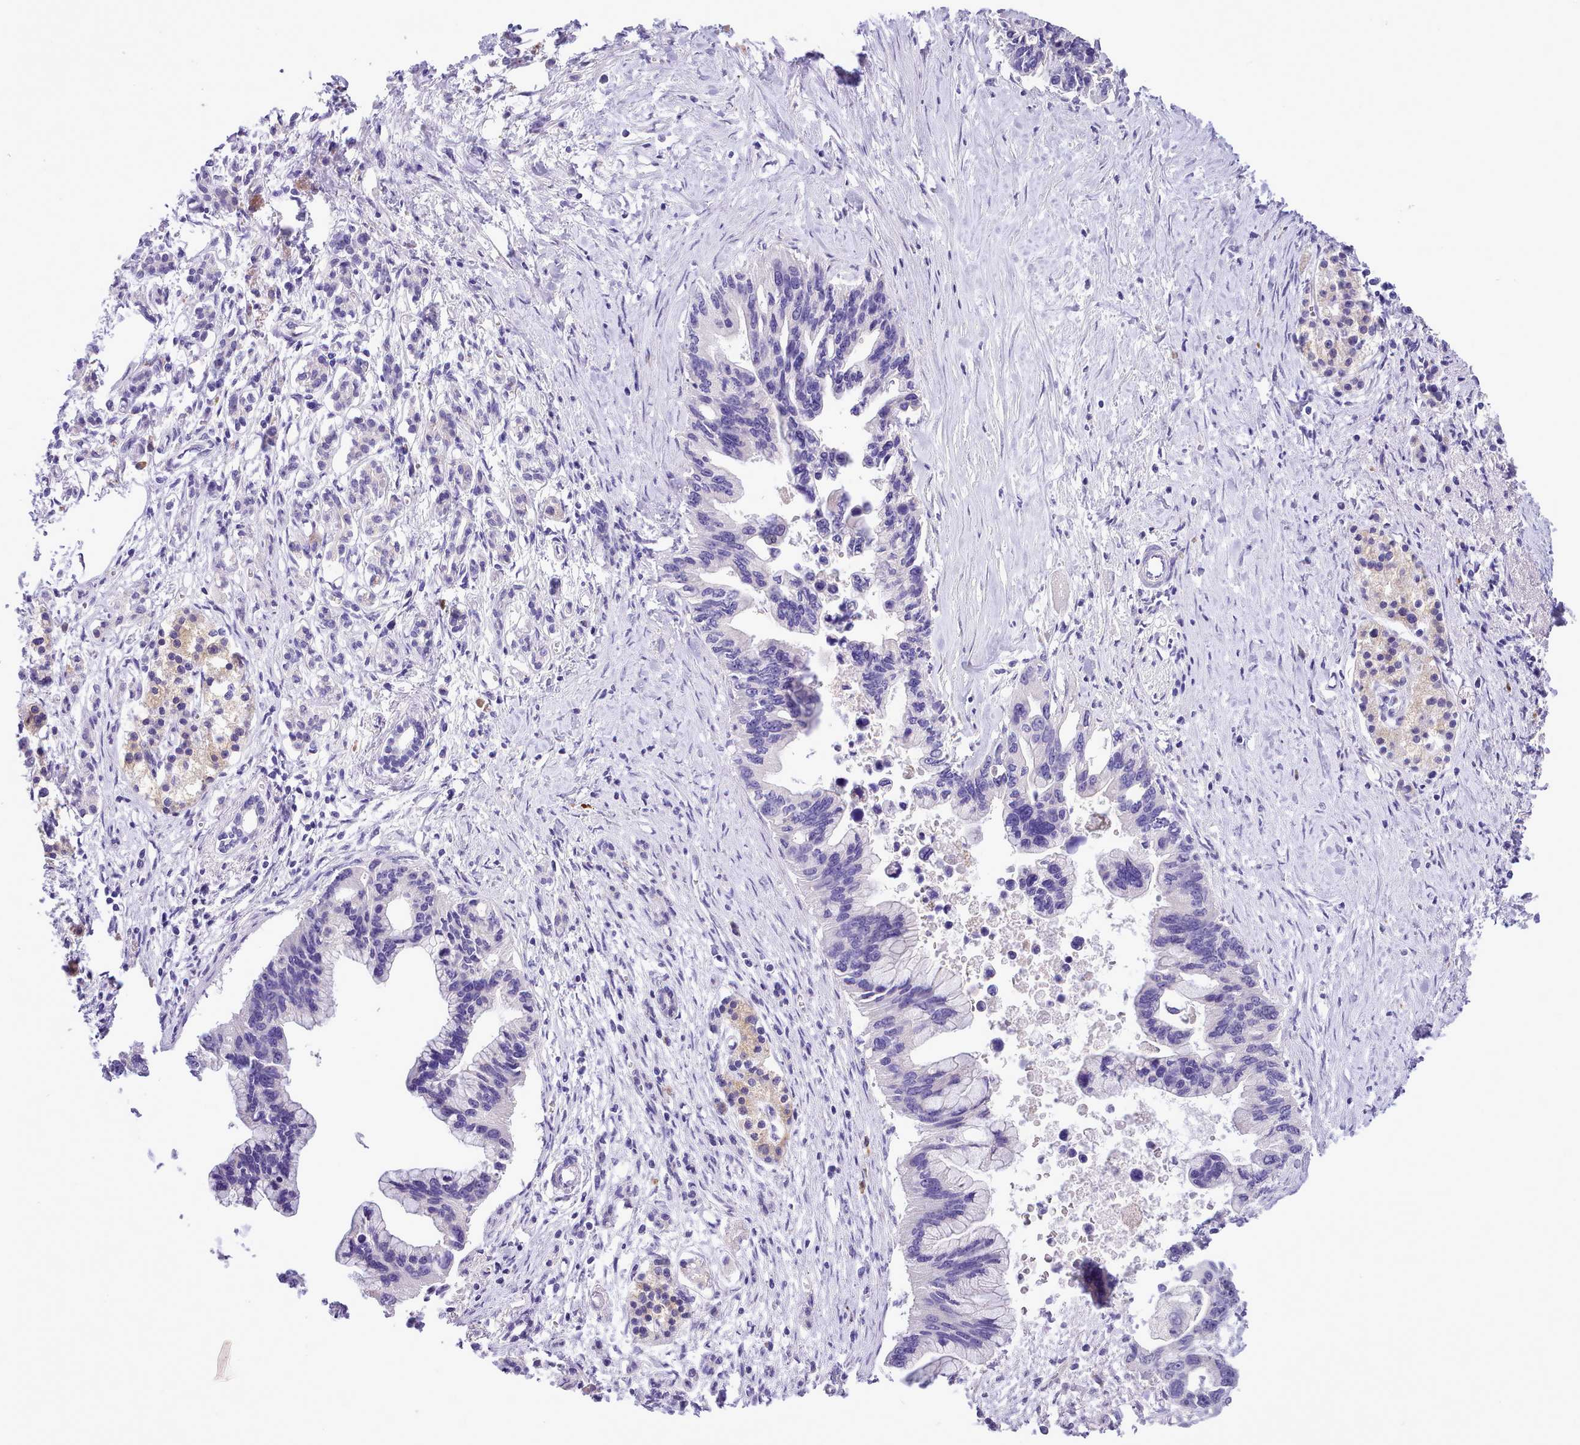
{"staining": {"intensity": "negative", "quantity": "none", "location": "none"}, "tissue": "pancreatic cancer", "cell_type": "Tumor cells", "image_type": "cancer", "snomed": [{"axis": "morphology", "description": "Adenocarcinoma, NOS"}, {"axis": "topography", "description": "Pancreas"}], "caption": "There is no significant staining in tumor cells of adenocarcinoma (pancreatic).", "gene": "FAM83E", "patient": {"sex": "female", "age": 83}}